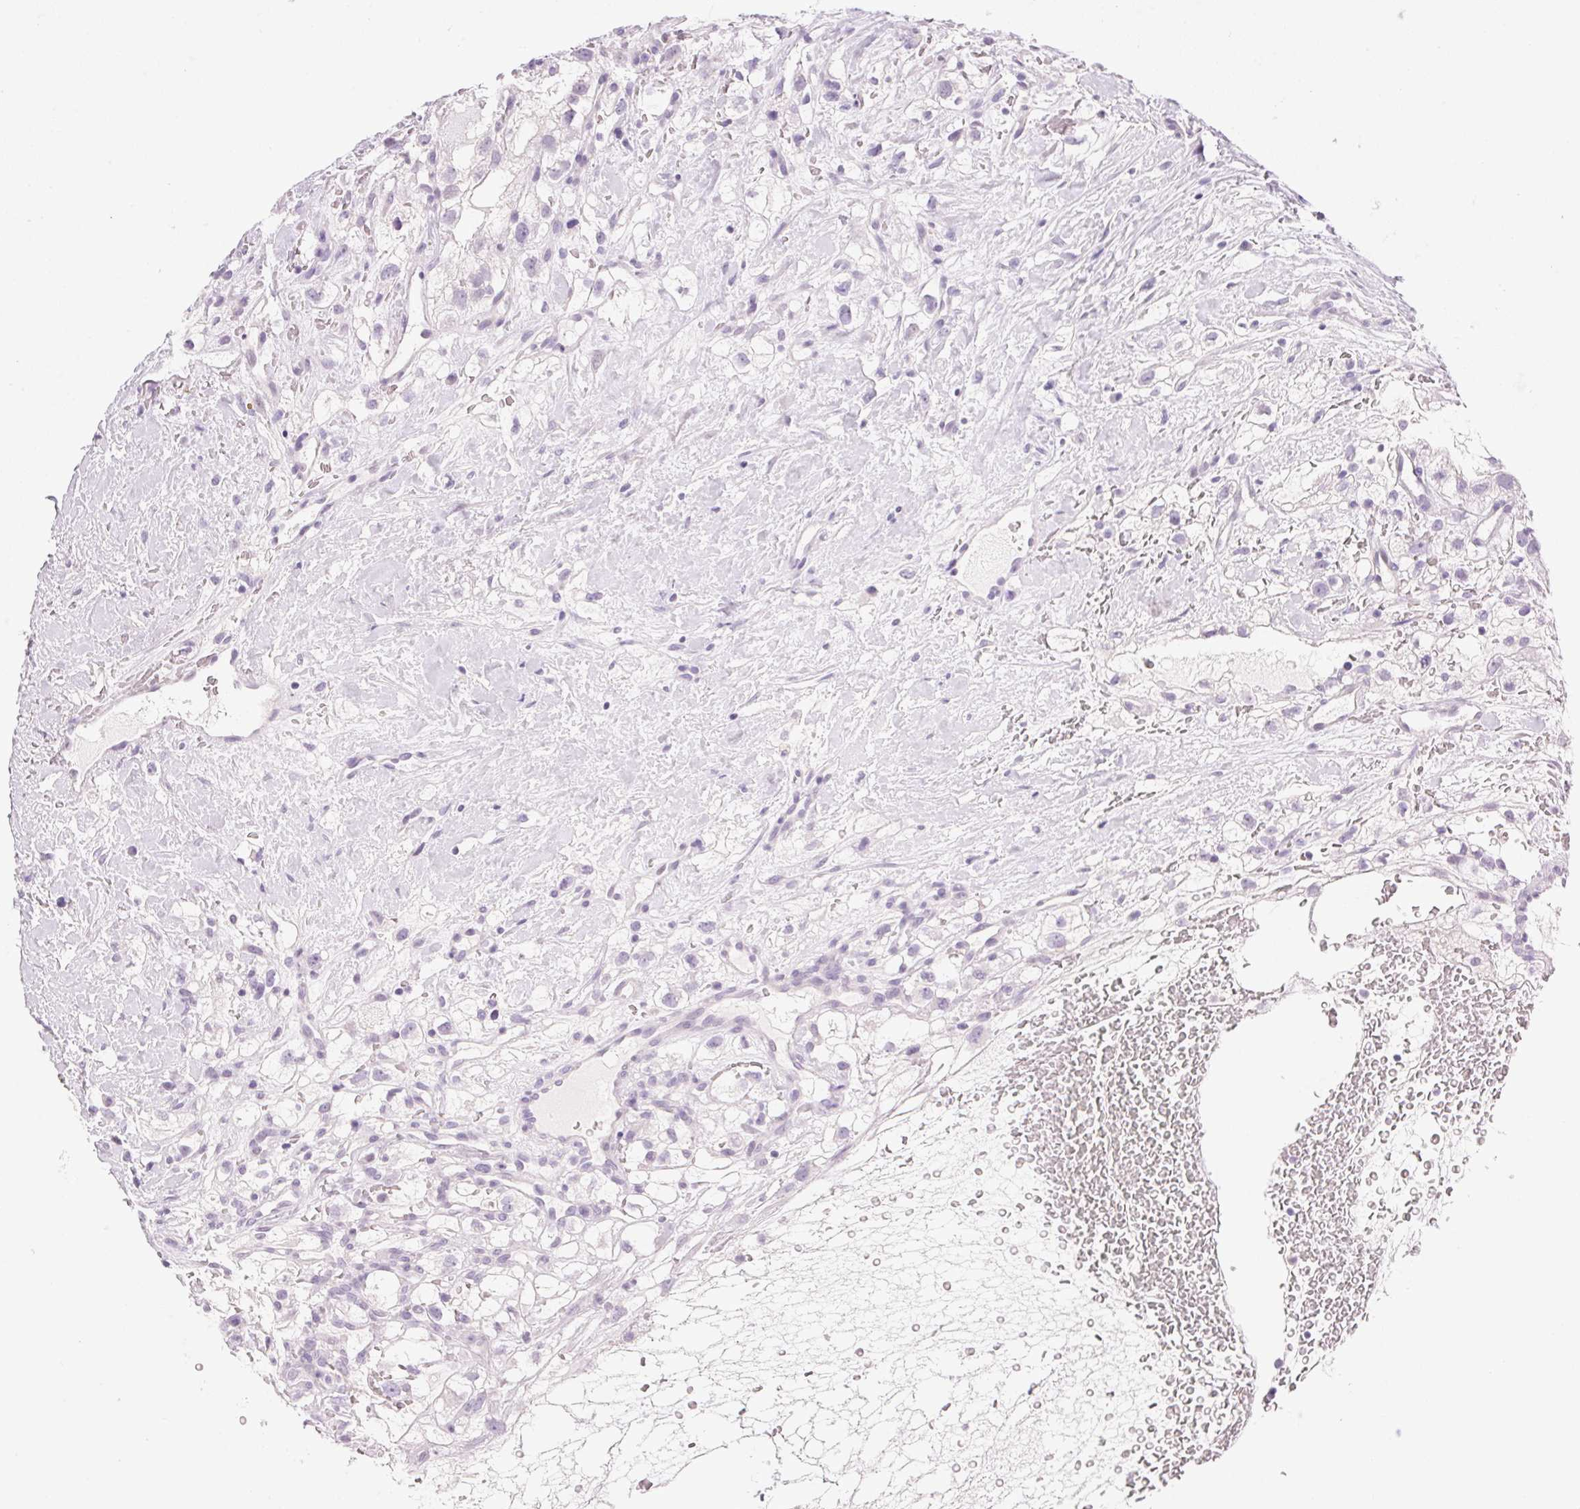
{"staining": {"intensity": "negative", "quantity": "none", "location": "none"}, "tissue": "renal cancer", "cell_type": "Tumor cells", "image_type": "cancer", "snomed": [{"axis": "morphology", "description": "Adenocarcinoma, NOS"}, {"axis": "topography", "description": "Kidney"}], "caption": "Immunohistochemistry (IHC) of human renal cancer (adenocarcinoma) displays no staining in tumor cells.", "gene": "ATP6V0A4", "patient": {"sex": "male", "age": 59}}